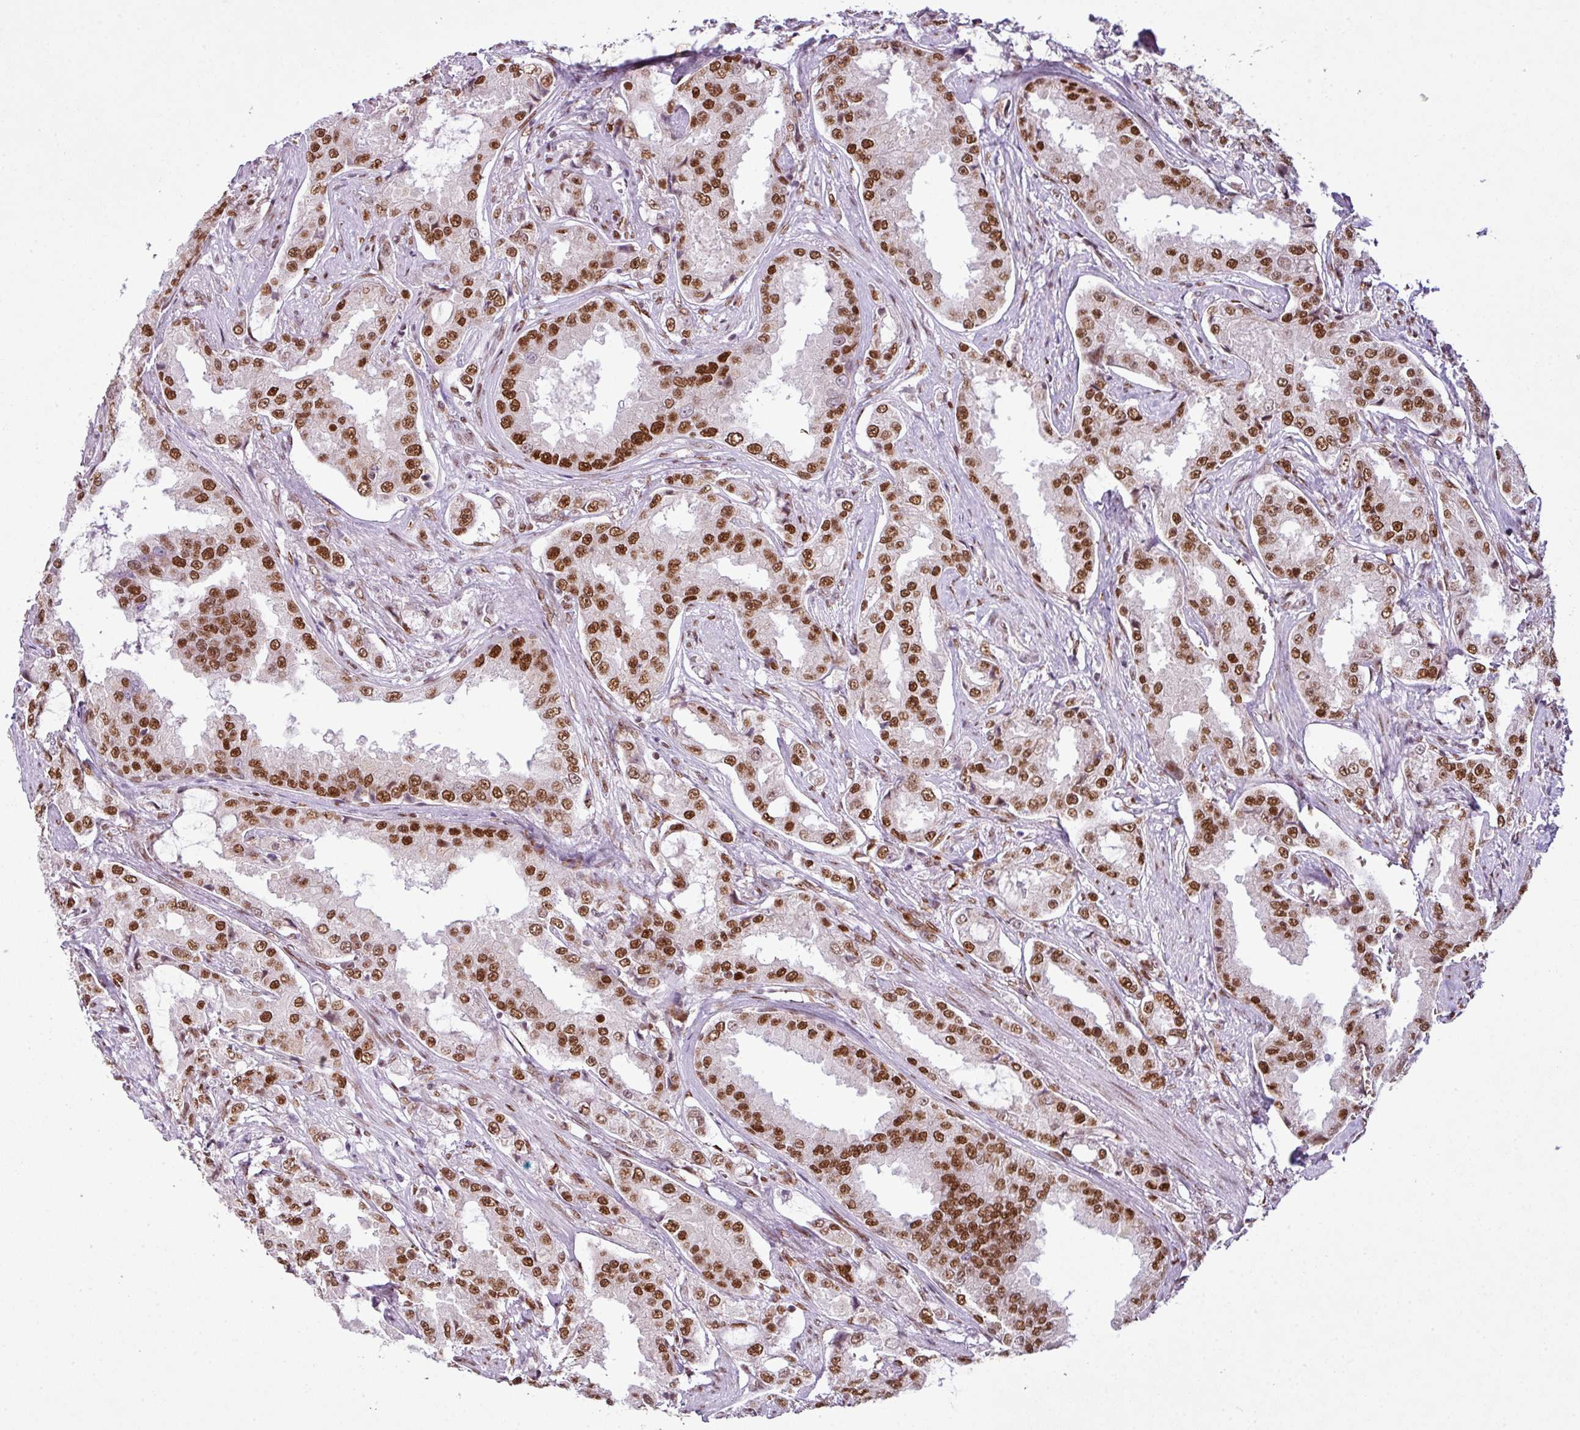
{"staining": {"intensity": "strong", "quantity": ">75%", "location": "nuclear"}, "tissue": "prostate cancer", "cell_type": "Tumor cells", "image_type": "cancer", "snomed": [{"axis": "morphology", "description": "Adenocarcinoma, High grade"}, {"axis": "topography", "description": "Prostate"}], "caption": "Immunohistochemical staining of human prostate cancer (high-grade adenocarcinoma) exhibits high levels of strong nuclear positivity in about >75% of tumor cells. Using DAB (3,3'-diaminobenzidine) (brown) and hematoxylin (blue) stains, captured at high magnification using brightfield microscopy.", "gene": "PRDM5", "patient": {"sex": "male", "age": 73}}